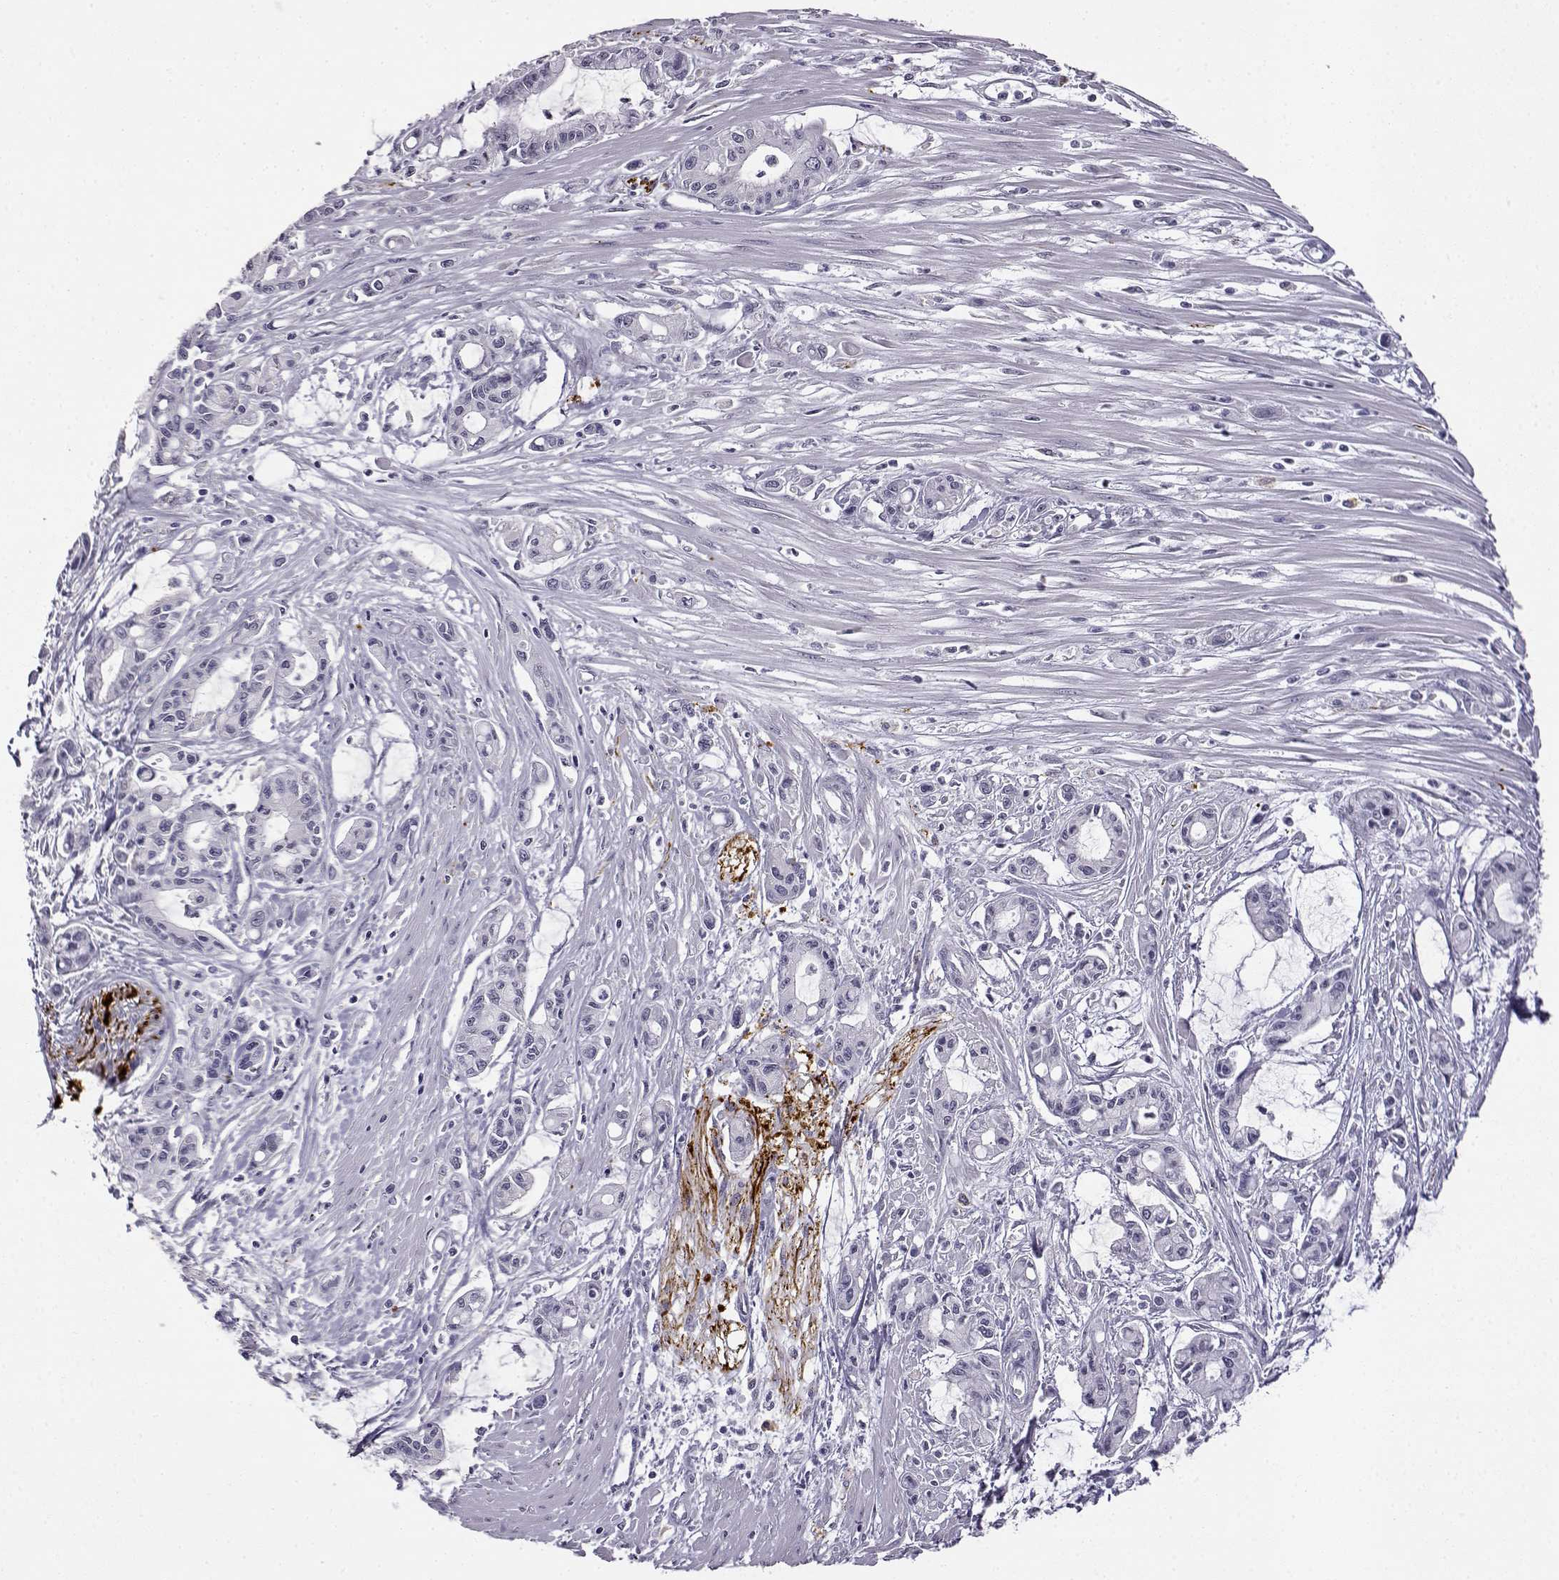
{"staining": {"intensity": "negative", "quantity": "none", "location": "none"}, "tissue": "pancreatic cancer", "cell_type": "Tumor cells", "image_type": "cancer", "snomed": [{"axis": "morphology", "description": "Adenocarcinoma, NOS"}, {"axis": "topography", "description": "Pancreas"}], "caption": "Immunohistochemistry photomicrograph of neoplastic tissue: human pancreatic adenocarcinoma stained with DAB shows no significant protein staining in tumor cells.", "gene": "VGF", "patient": {"sex": "male", "age": 48}}